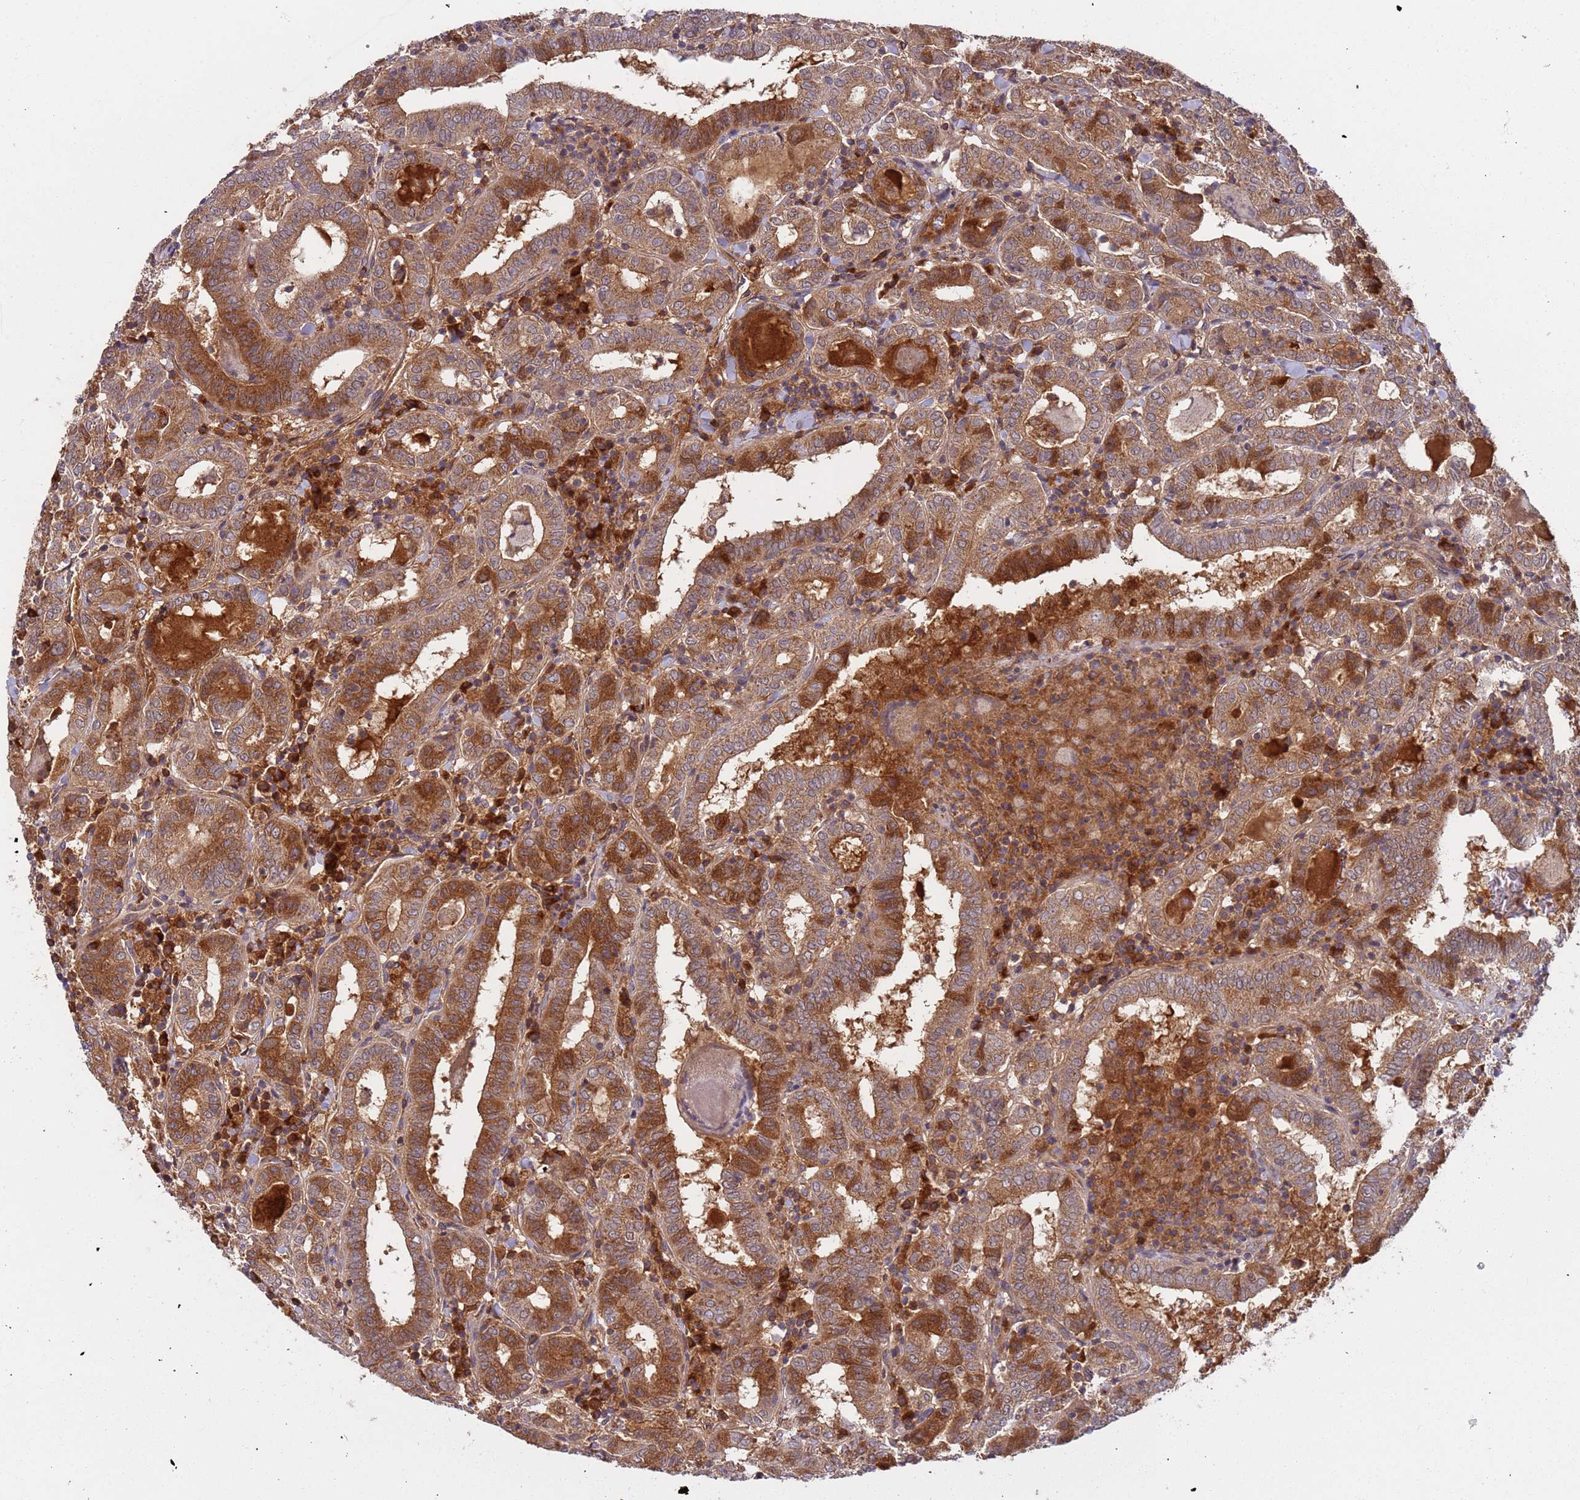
{"staining": {"intensity": "moderate", "quantity": ">75%", "location": "cytoplasmic/membranous"}, "tissue": "thyroid cancer", "cell_type": "Tumor cells", "image_type": "cancer", "snomed": [{"axis": "morphology", "description": "Papillary adenocarcinoma, NOS"}, {"axis": "topography", "description": "Thyroid gland"}], "caption": "Thyroid cancer (papillary adenocarcinoma) was stained to show a protein in brown. There is medium levels of moderate cytoplasmic/membranous staining in approximately >75% of tumor cells.", "gene": "OR5A2", "patient": {"sex": "female", "age": 72}}